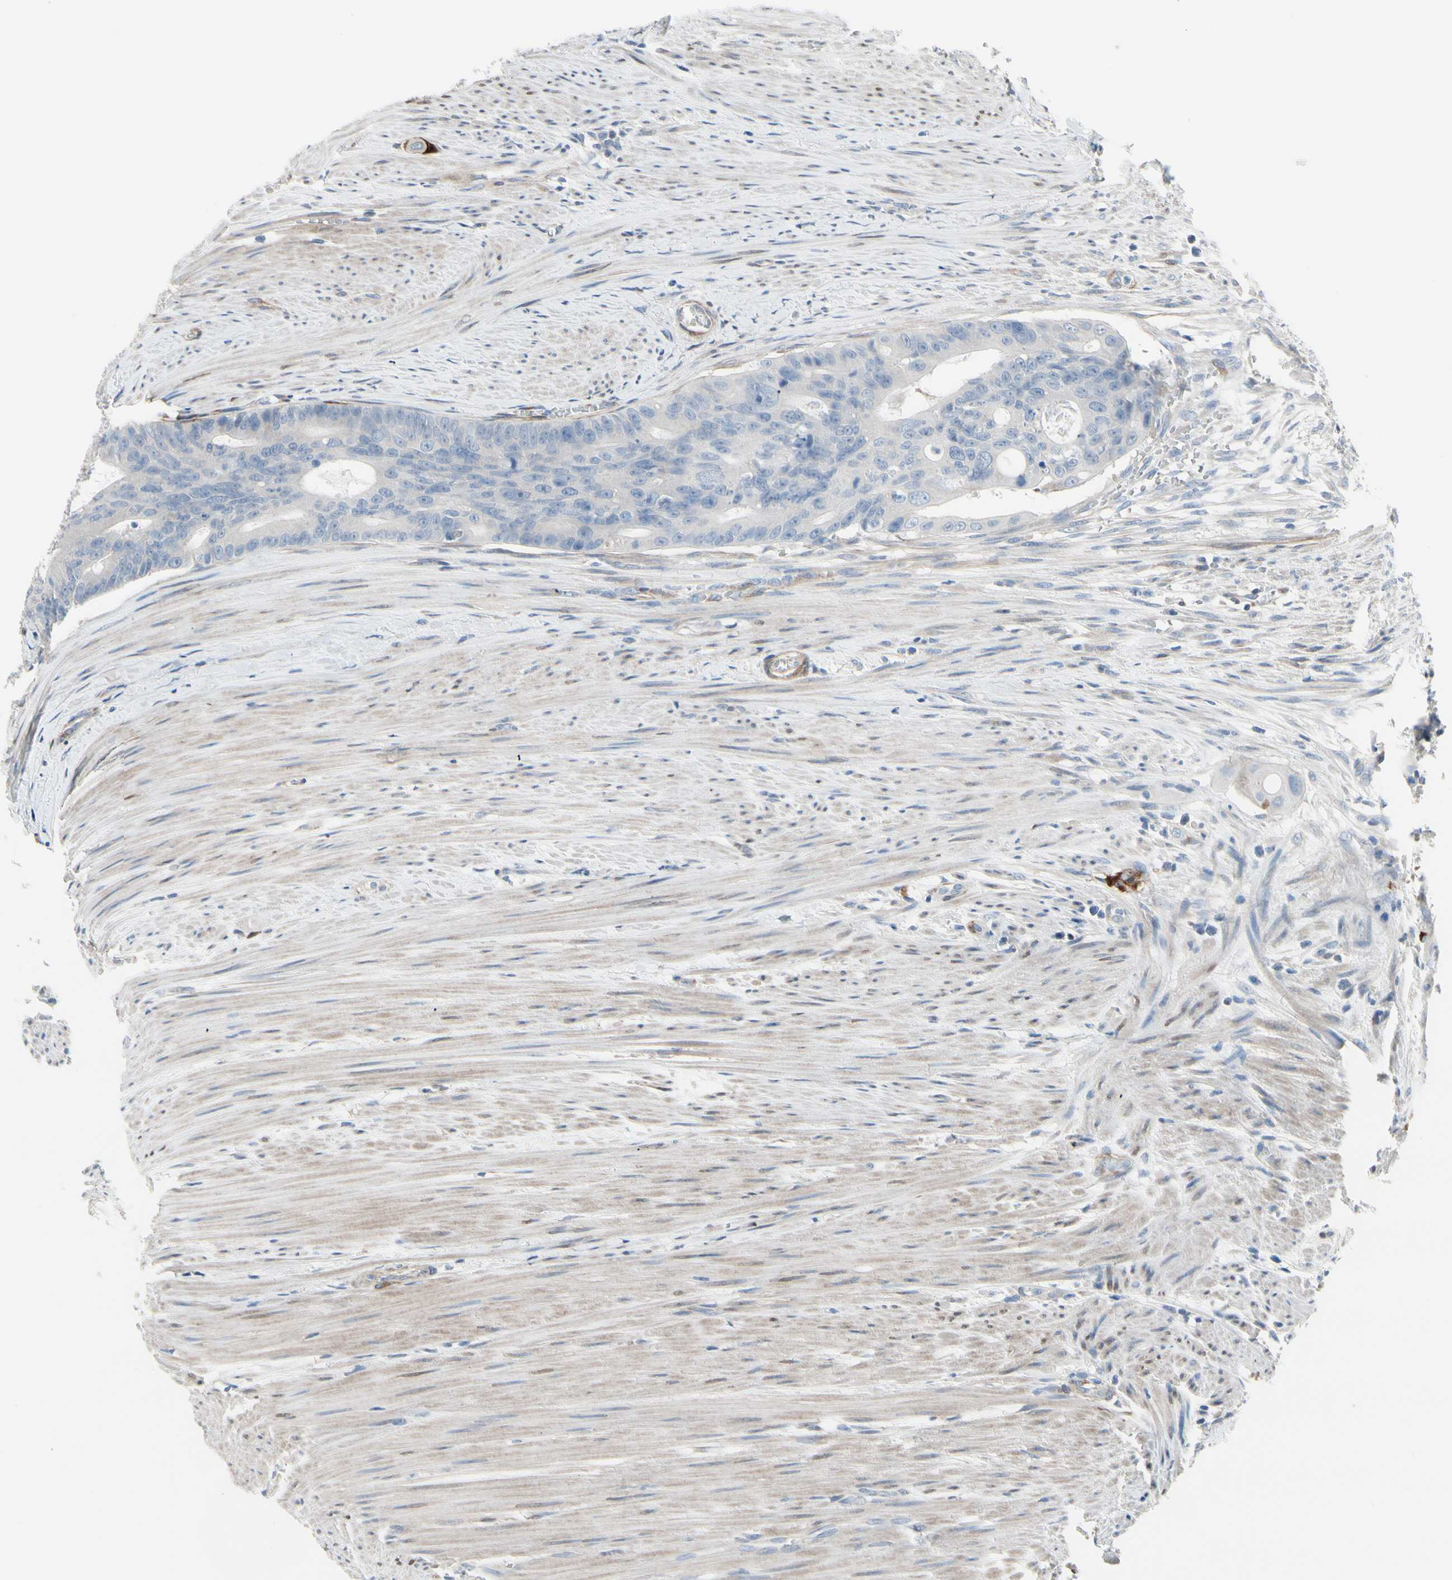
{"staining": {"intensity": "negative", "quantity": "none", "location": "none"}, "tissue": "colorectal cancer", "cell_type": "Tumor cells", "image_type": "cancer", "snomed": [{"axis": "morphology", "description": "Adenocarcinoma, NOS"}, {"axis": "topography", "description": "Colon"}], "caption": "High magnification brightfield microscopy of adenocarcinoma (colorectal) stained with DAB (brown) and counterstained with hematoxylin (blue): tumor cells show no significant expression. (Stains: DAB IHC with hematoxylin counter stain, Microscopy: brightfield microscopy at high magnification).", "gene": "MAP2", "patient": {"sex": "female", "age": 57}}